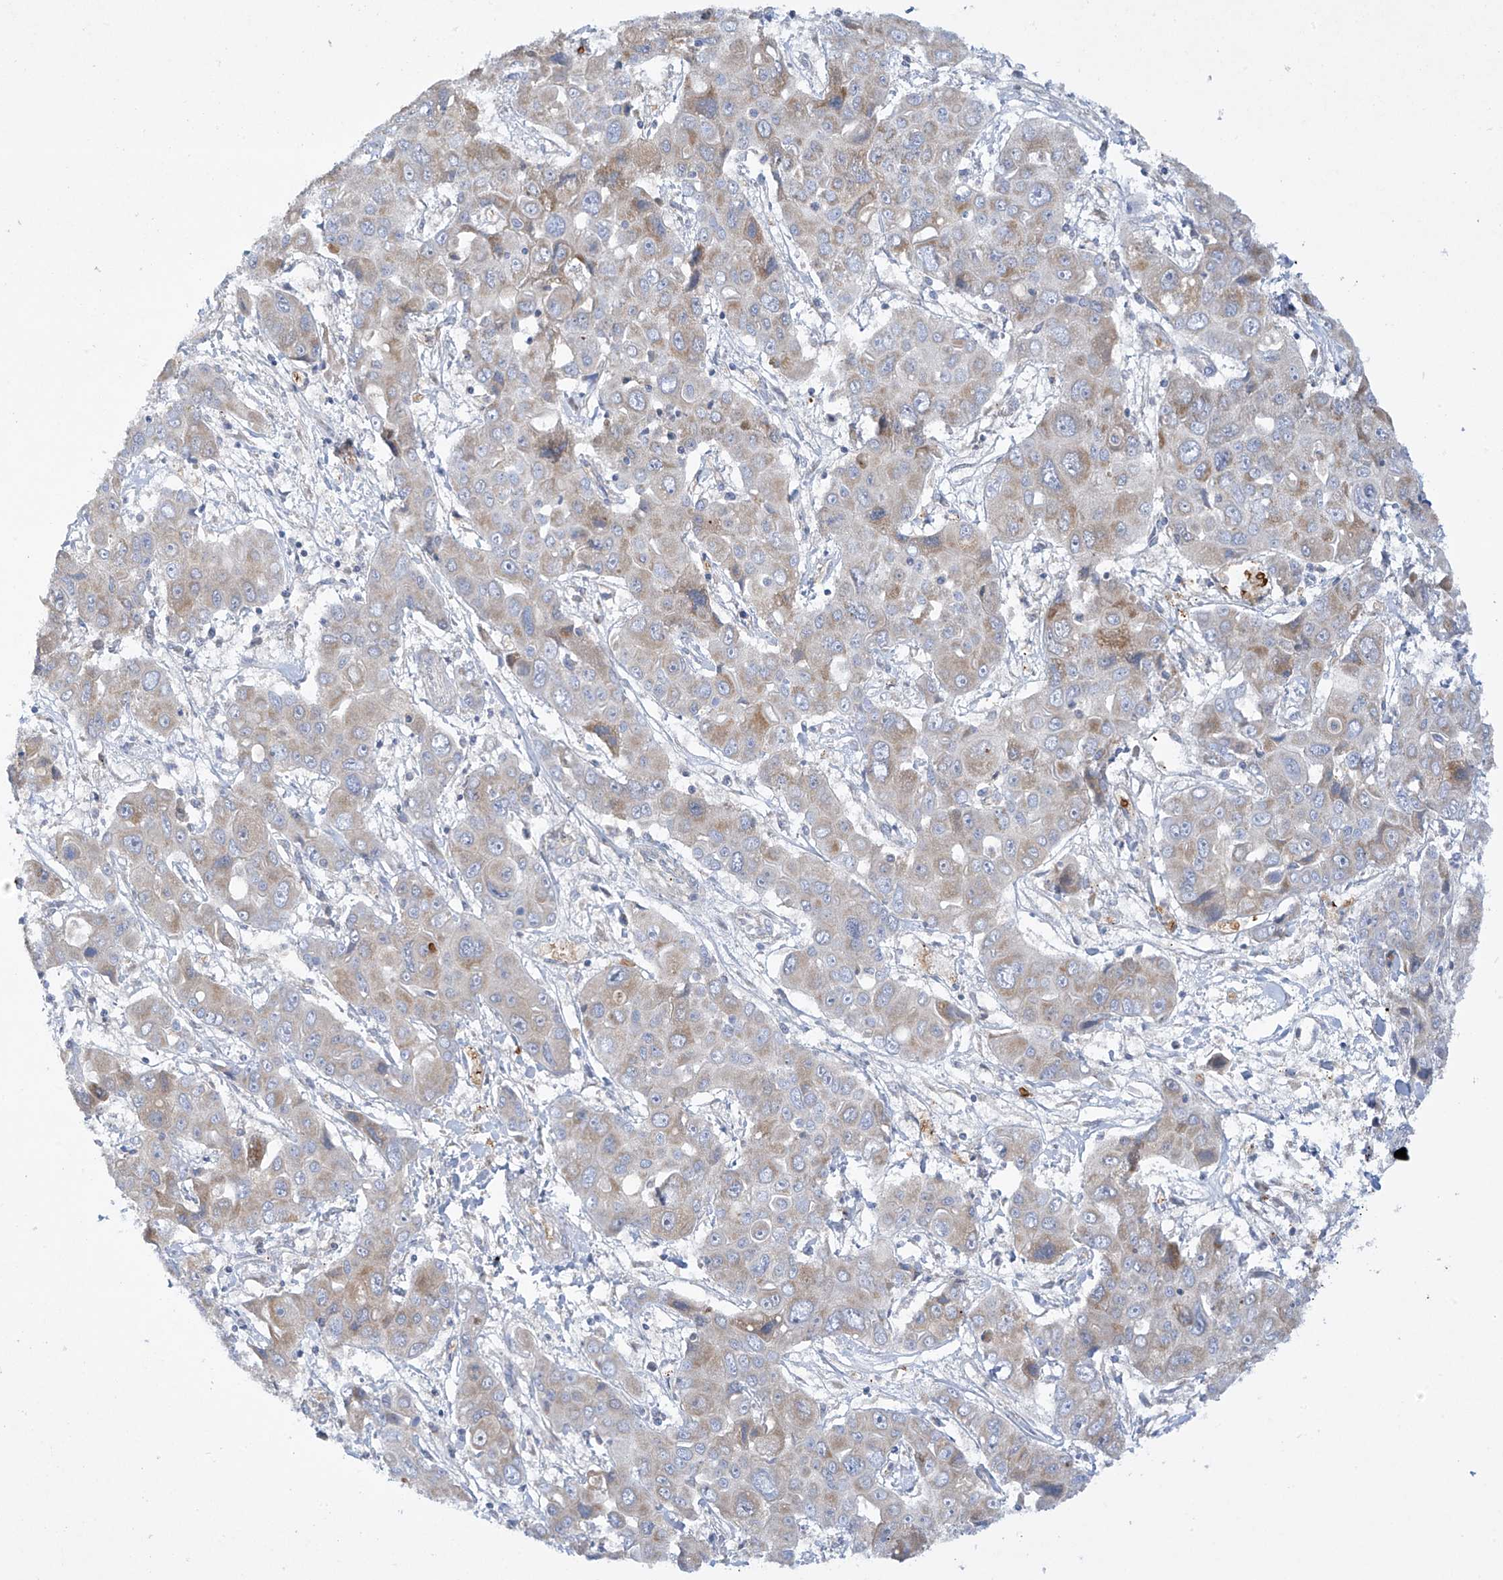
{"staining": {"intensity": "weak", "quantity": "25%-75%", "location": "cytoplasmic/membranous"}, "tissue": "liver cancer", "cell_type": "Tumor cells", "image_type": "cancer", "snomed": [{"axis": "morphology", "description": "Cholangiocarcinoma"}, {"axis": "topography", "description": "Liver"}], "caption": "Human cholangiocarcinoma (liver) stained with a protein marker exhibits weak staining in tumor cells.", "gene": "METTL18", "patient": {"sex": "male", "age": 67}}